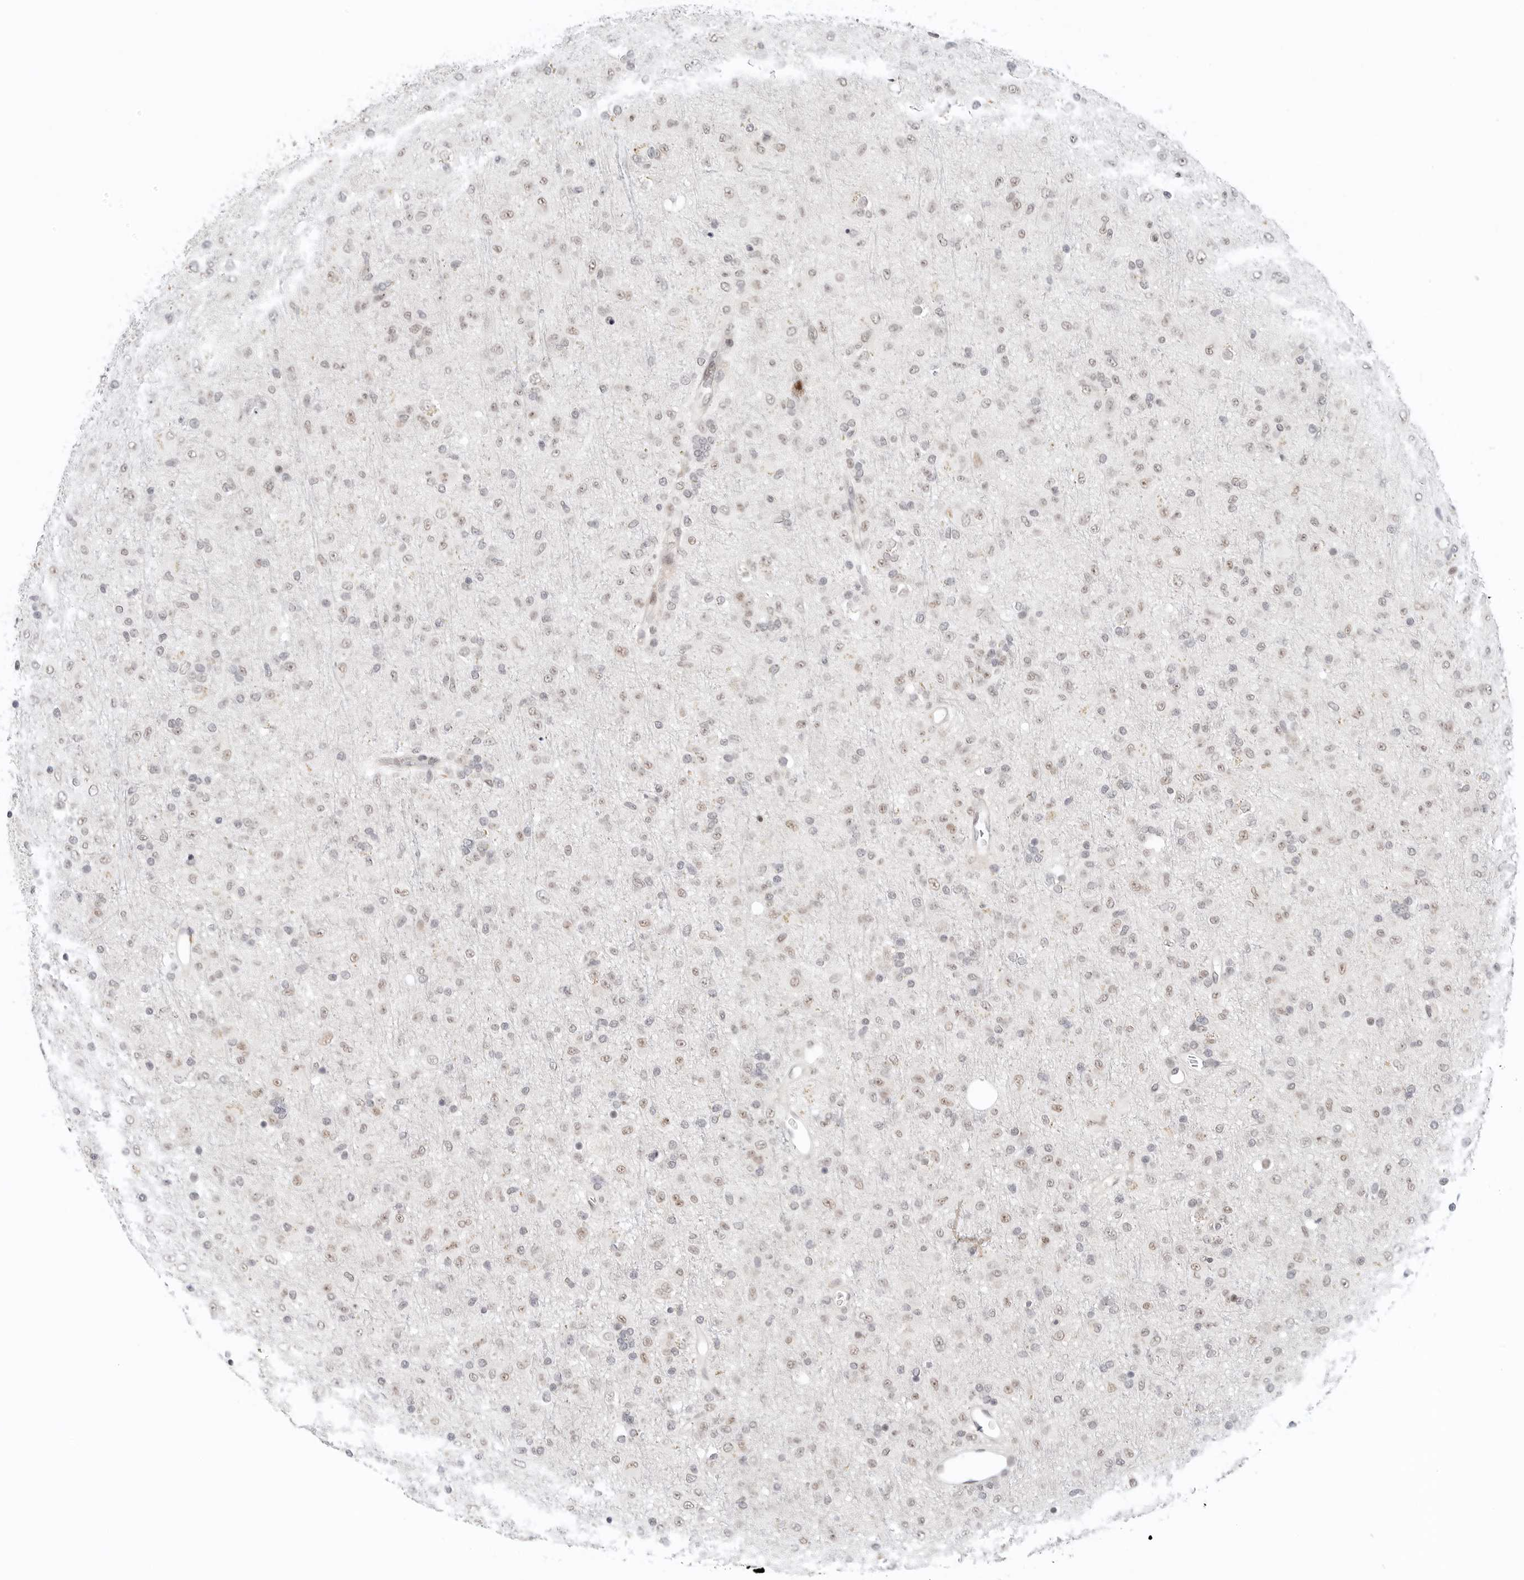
{"staining": {"intensity": "weak", "quantity": "25%-75%", "location": "nuclear"}, "tissue": "glioma", "cell_type": "Tumor cells", "image_type": "cancer", "snomed": [{"axis": "morphology", "description": "Glioma, malignant, Low grade"}, {"axis": "topography", "description": "Brain"}], "caption": "Human glioma stained with a protein marker reveals weak staining in tumor cells.", "gene": "TSEN2", "patient": {"sex": "male", "age": 65}}